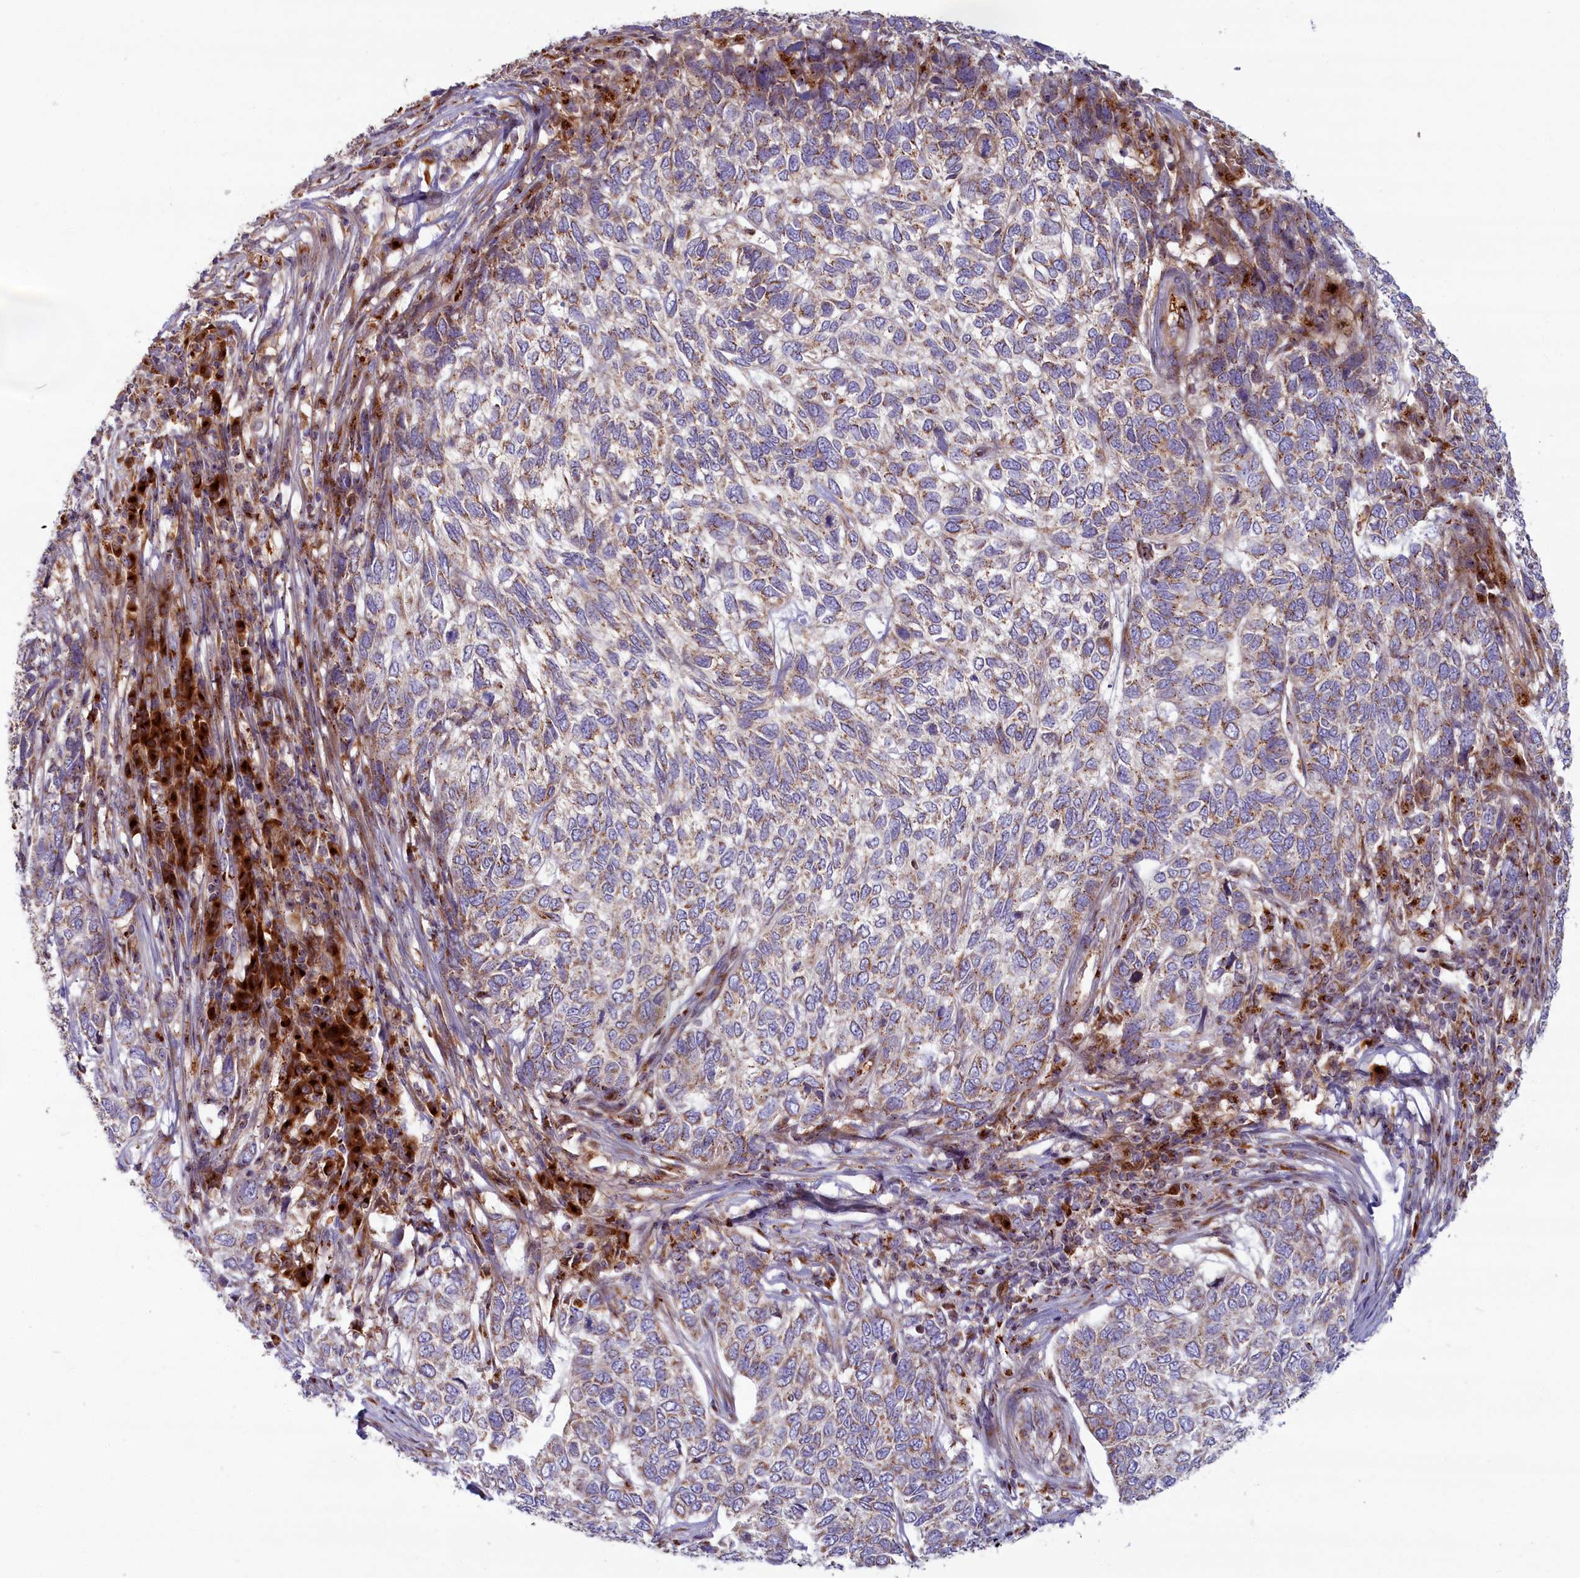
{"staining": {"intensity": "moderate", "quantity": "<25%", "location": "cytoplasmic/membranous"}, "tissue": "skin cancer", "cell_type": "Tumor cells", "image_type": "cancer", "snomed": [{"axis": "morphology", "description": "Basal cell carcinoma"}, {"axis": "topography", "description": "Skin"}], "caption": "Tumor cells display low levels of moderate cytoplasmic/membranous staining in about <25% of cells in skin cancer.", "gene": "BLVRB", "patient": {"sex": "female", "age": 65}}